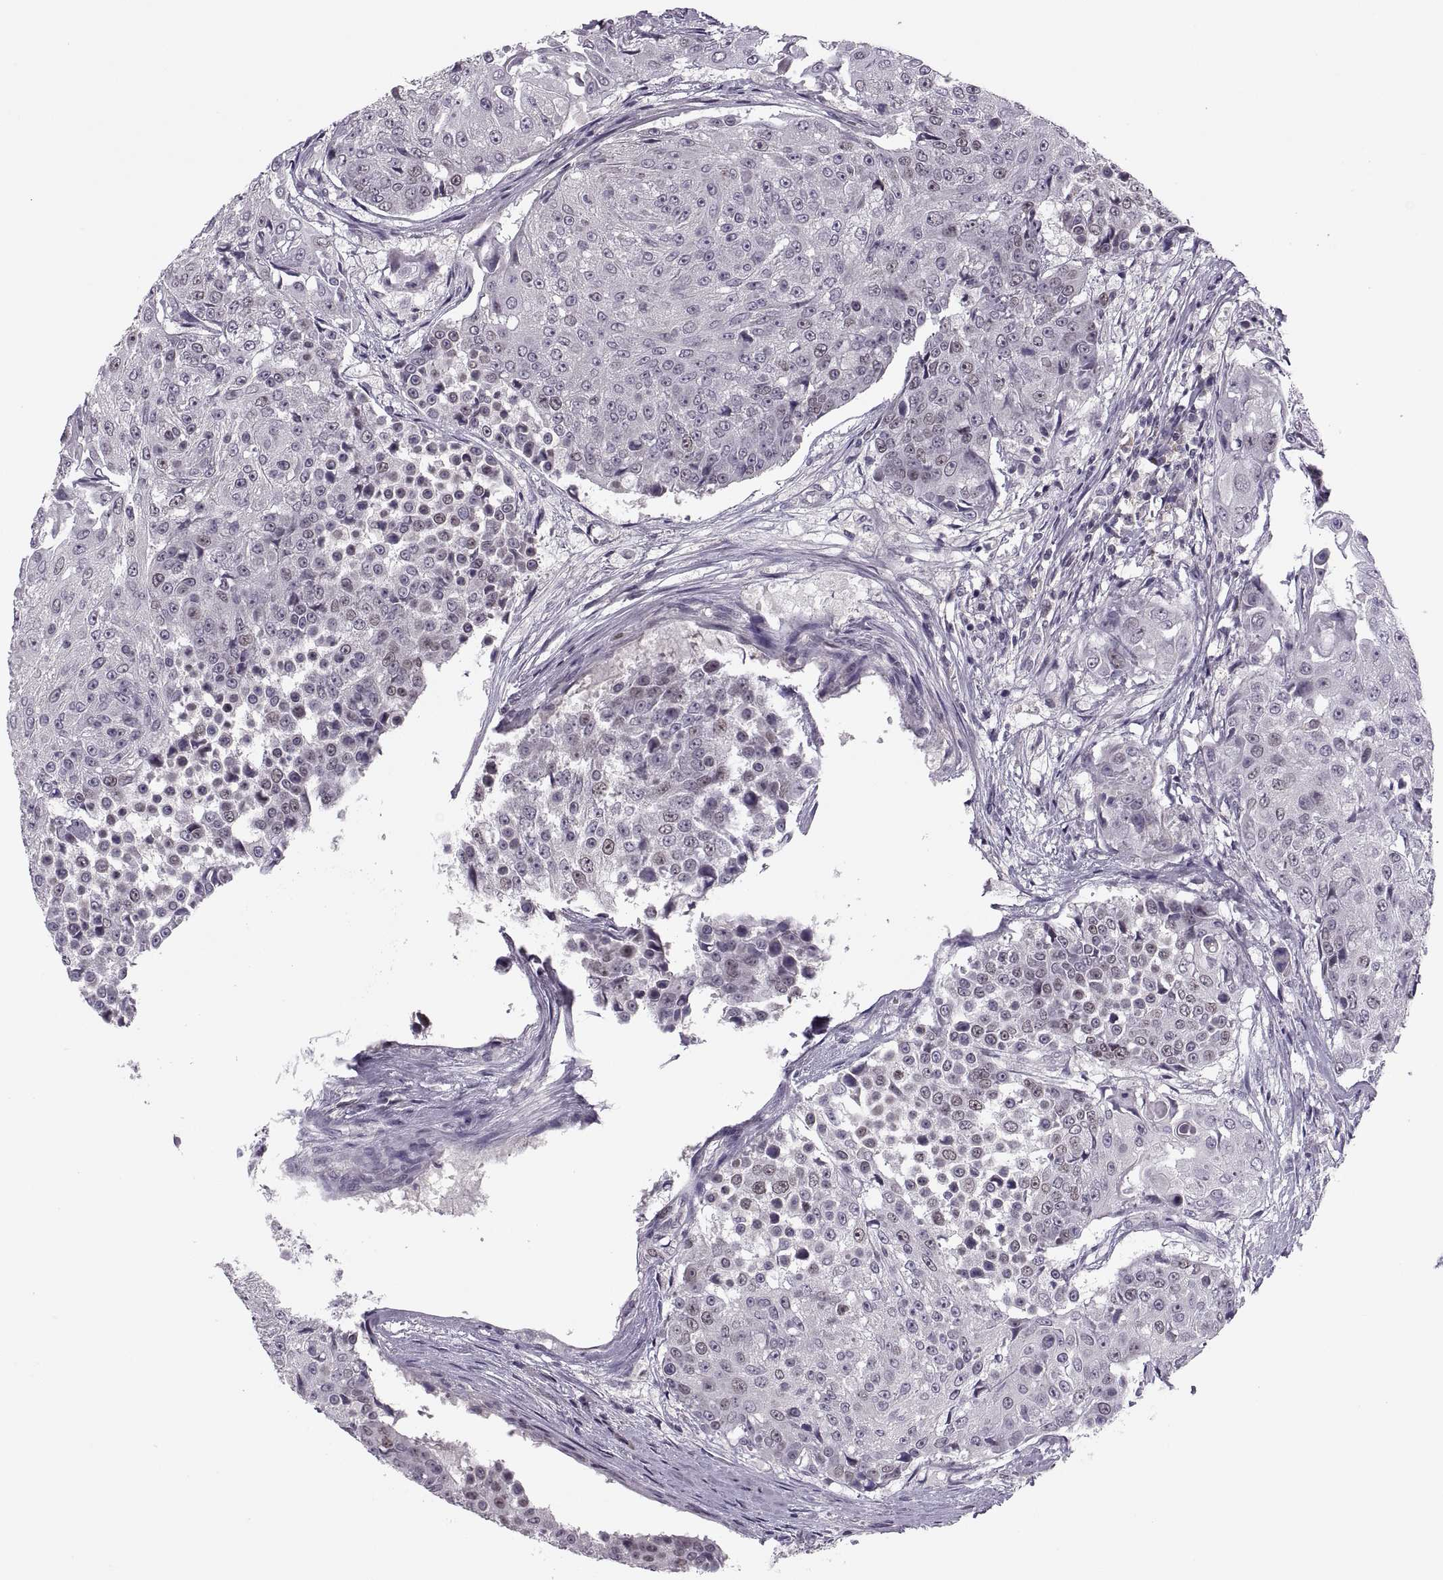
{"staining": {"intensity": "weak", "quantity": "<25%", "location": "nuclear"}, "tissue": "urothelial cancer", "cell_type": "Tumor cells", "image_type": "cancer", "snomed": [{"axis": "morphology", "description": "Urothelial carcinoma, High grade"}, {"axis": "topography", "description": "Urinary bladder"}], "caption": "Tumor cells show no significant positivity in urothelial cancer.", "gene": "CACNA1F", "patient": {"sex": "female", "age": 63}}